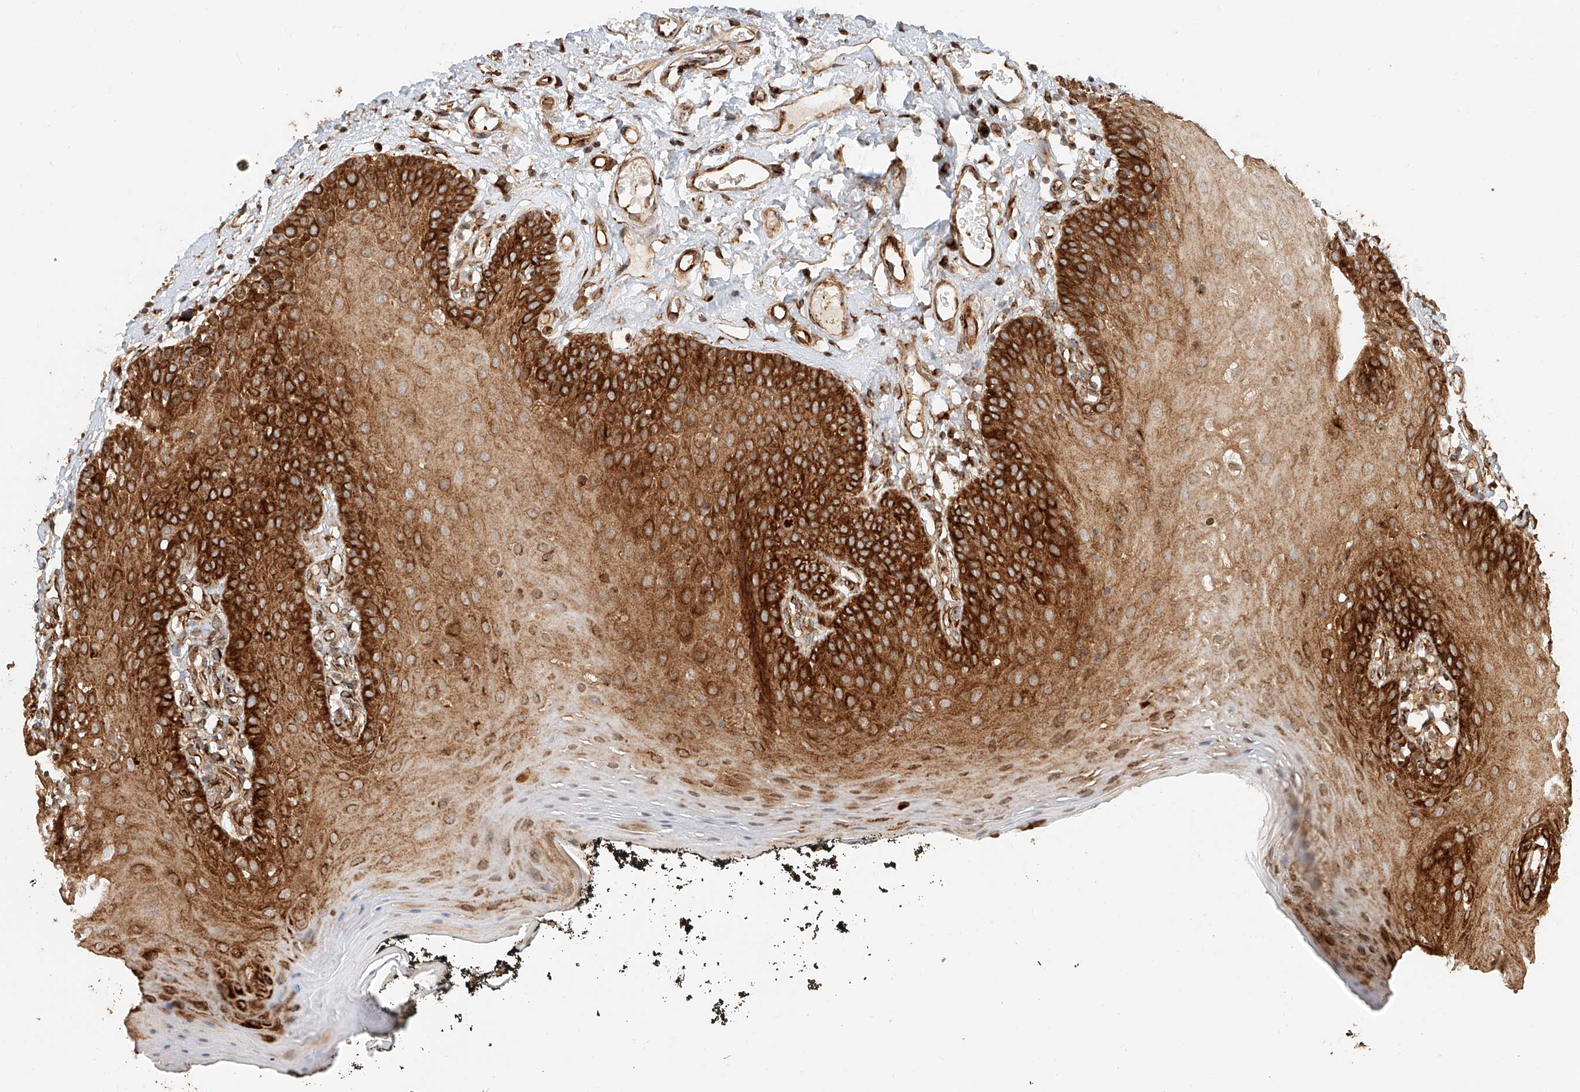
{"staining": {"intensity": "strong", "quantity": ">75%", "location": "cytoplasmic/membranous"}, "tissue": "oral mucosa", "cell_type": "Squamous epithelial cells", "image_type": "normal", "snomed": [{"axis": "morphology", "description": "Normal tissue, NOS"}, {"axis": "topography", "description": "Oral tissue"}], "caption": "Squamous epithelial cells display strong cytoplasmic/membranous staining in approximately >75% of cells in normal oral mucosa.", "gene": "NAP1L1", "patient": {"sex": "male", "age": 74}}